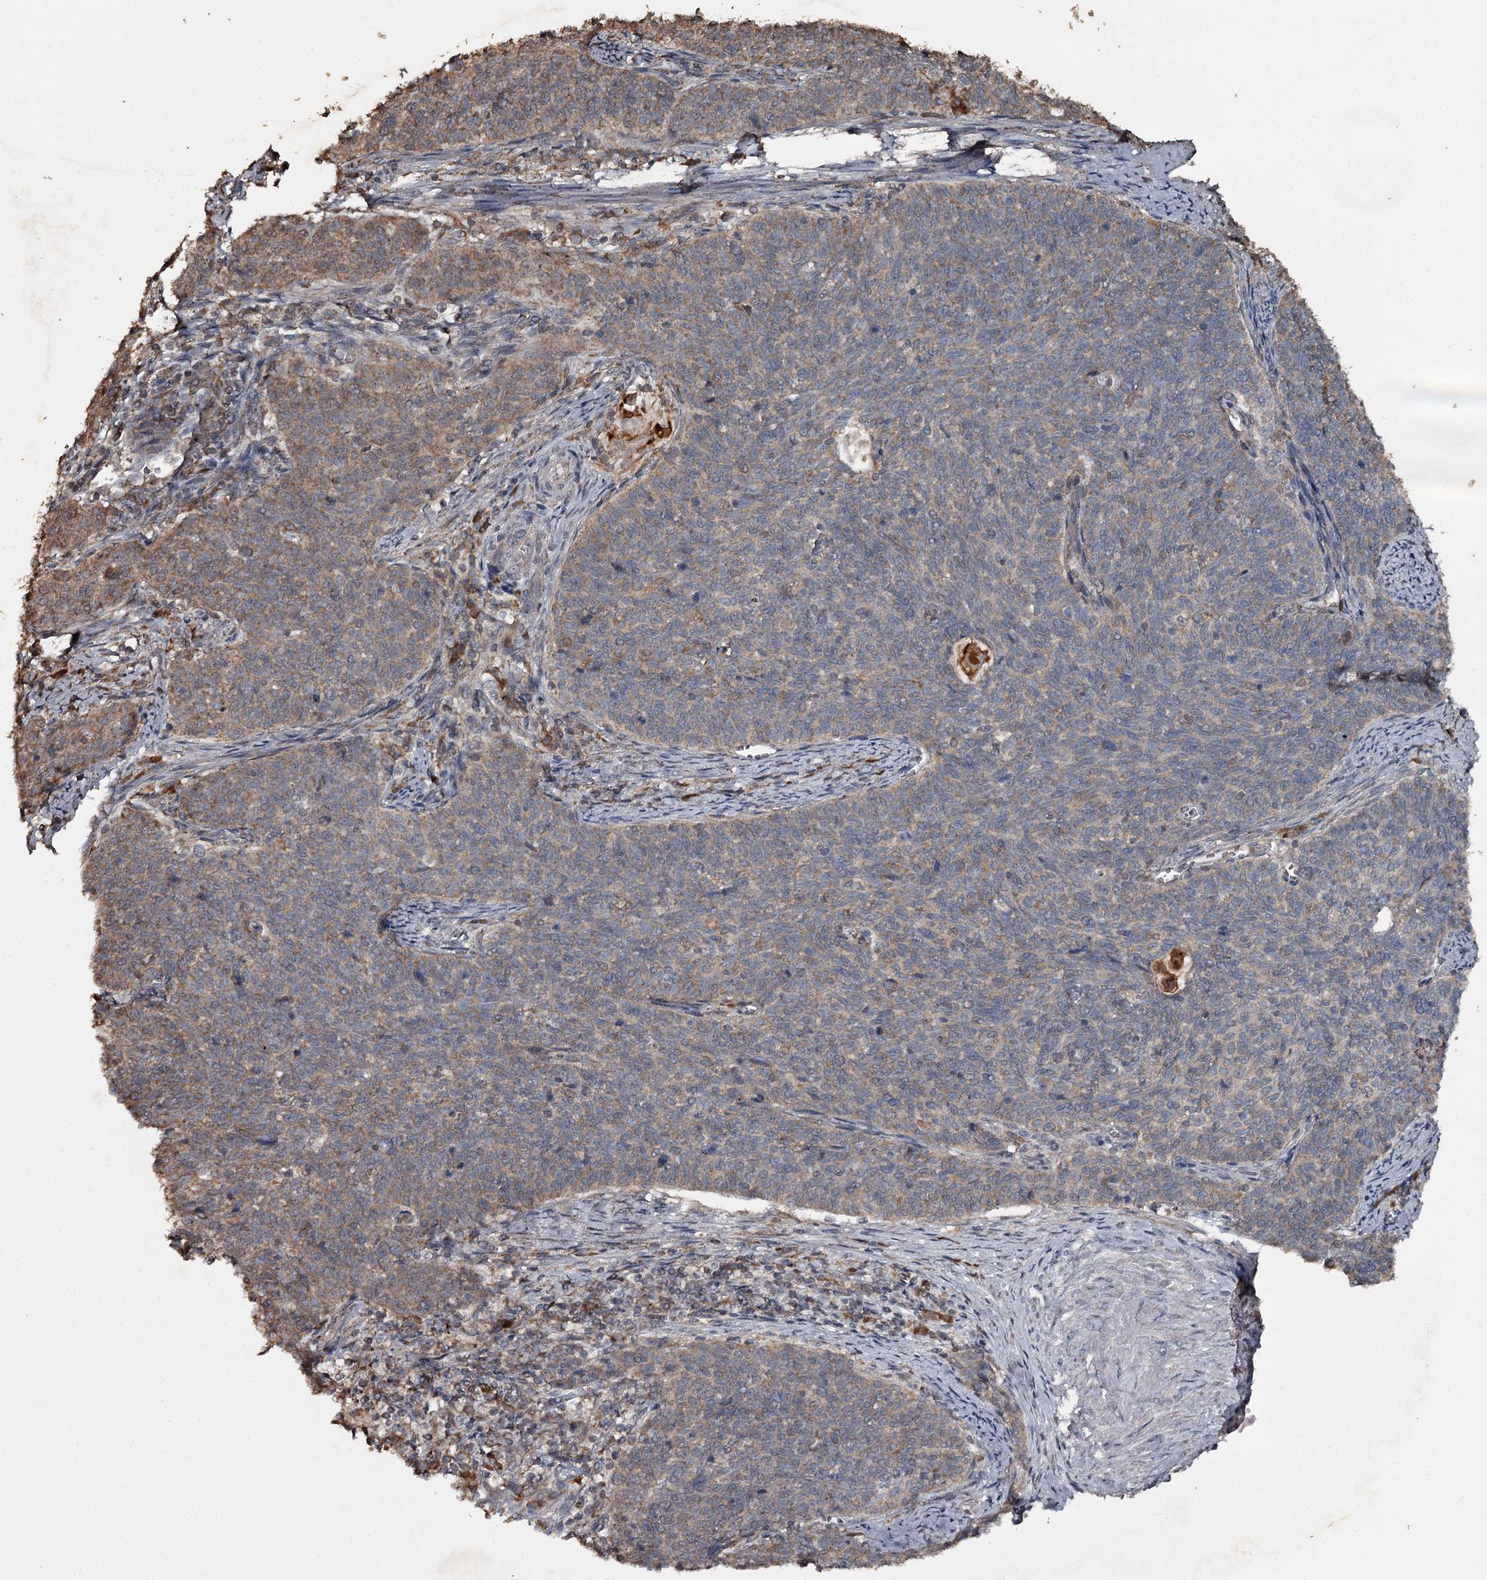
{"staining": {"intensity": "moderate", "quantity": "<25%", "location": "cytoplasmic/membranous"}, "tissue": "cervical cancer", "cell_type": "Tumor cells", "image_type": "cancer", "snomed": [{"axis": "morphology", "description": "Squamous cell carcinoma, NOS"}, {"axis": "topography", "description": "Cervix"}], "caption": "Brown immunohistochemical staining in human squamous cell carcinoma (cervical) exhibits moderate cytoplasmic/membranous expression in approximately <25% of tumor cells. (DAB = brown stain, brightfield microscopy at high magnification).", "gene": "WIPI1", "patient": {"sex": "female", "age": 39}}